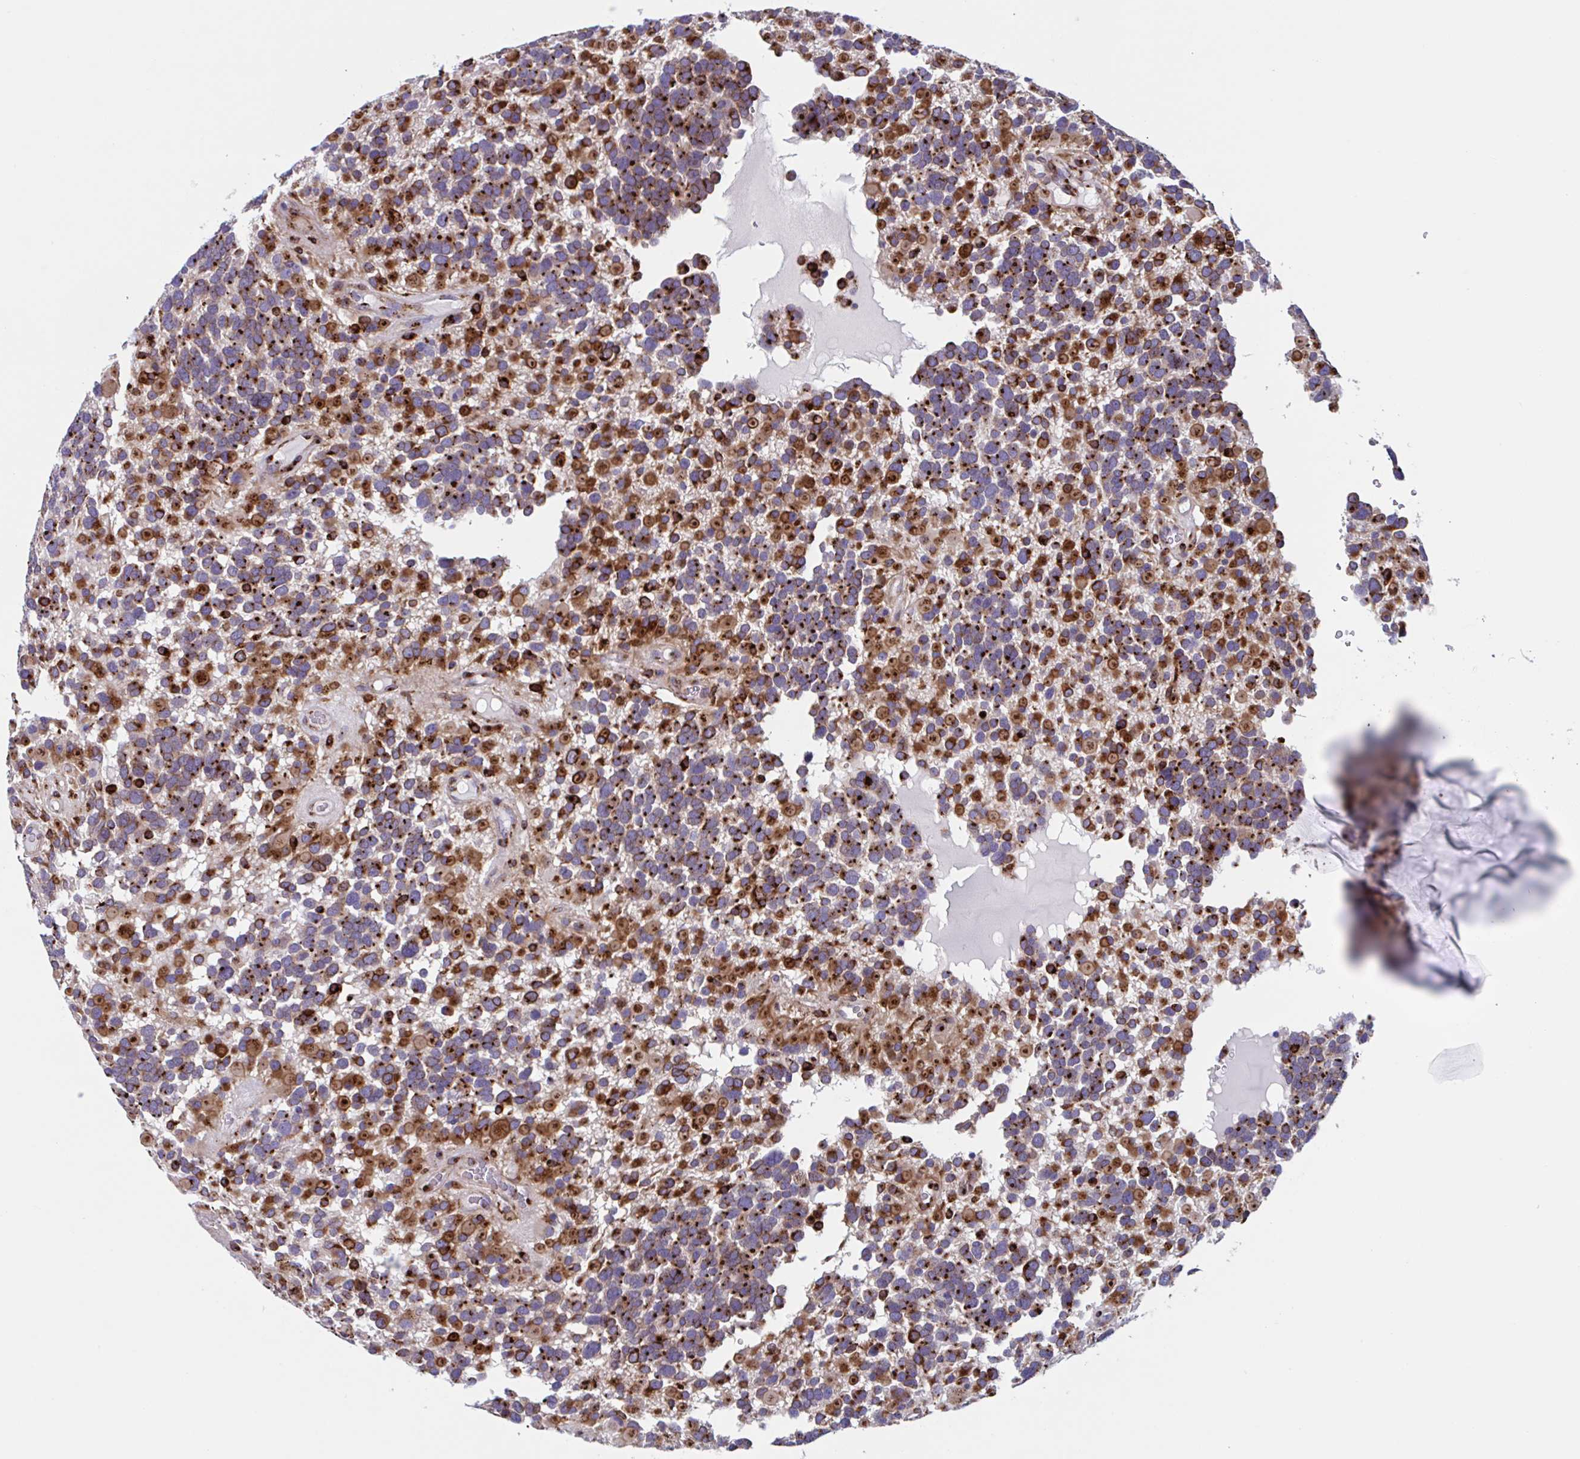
{"staining": {"intensity": "strong", "quantity": ">75%", "location": "cytoplasmic/membranous"}, "tissue": "glioma", "cell_type": "Tumor cells", "image_type": "cancer", "snomed": [{"axis": "morphology", "description": "Glioma, malignant, High grade"}, {"axis": "topography", "description": "Brain"}], "caption": "High-magnification brightfield microscopy of malignant high-grade glioma stained with DAB (3,3'-diaminobenzidine) (brown) and counterstained with hematoxylin (blue). tumor cells exhibit strong cytoplasmic/membranous staining is appreciated in about>75% of cells.", "gene": "RFK", "patient": {"sex": "female", "age": 40}}